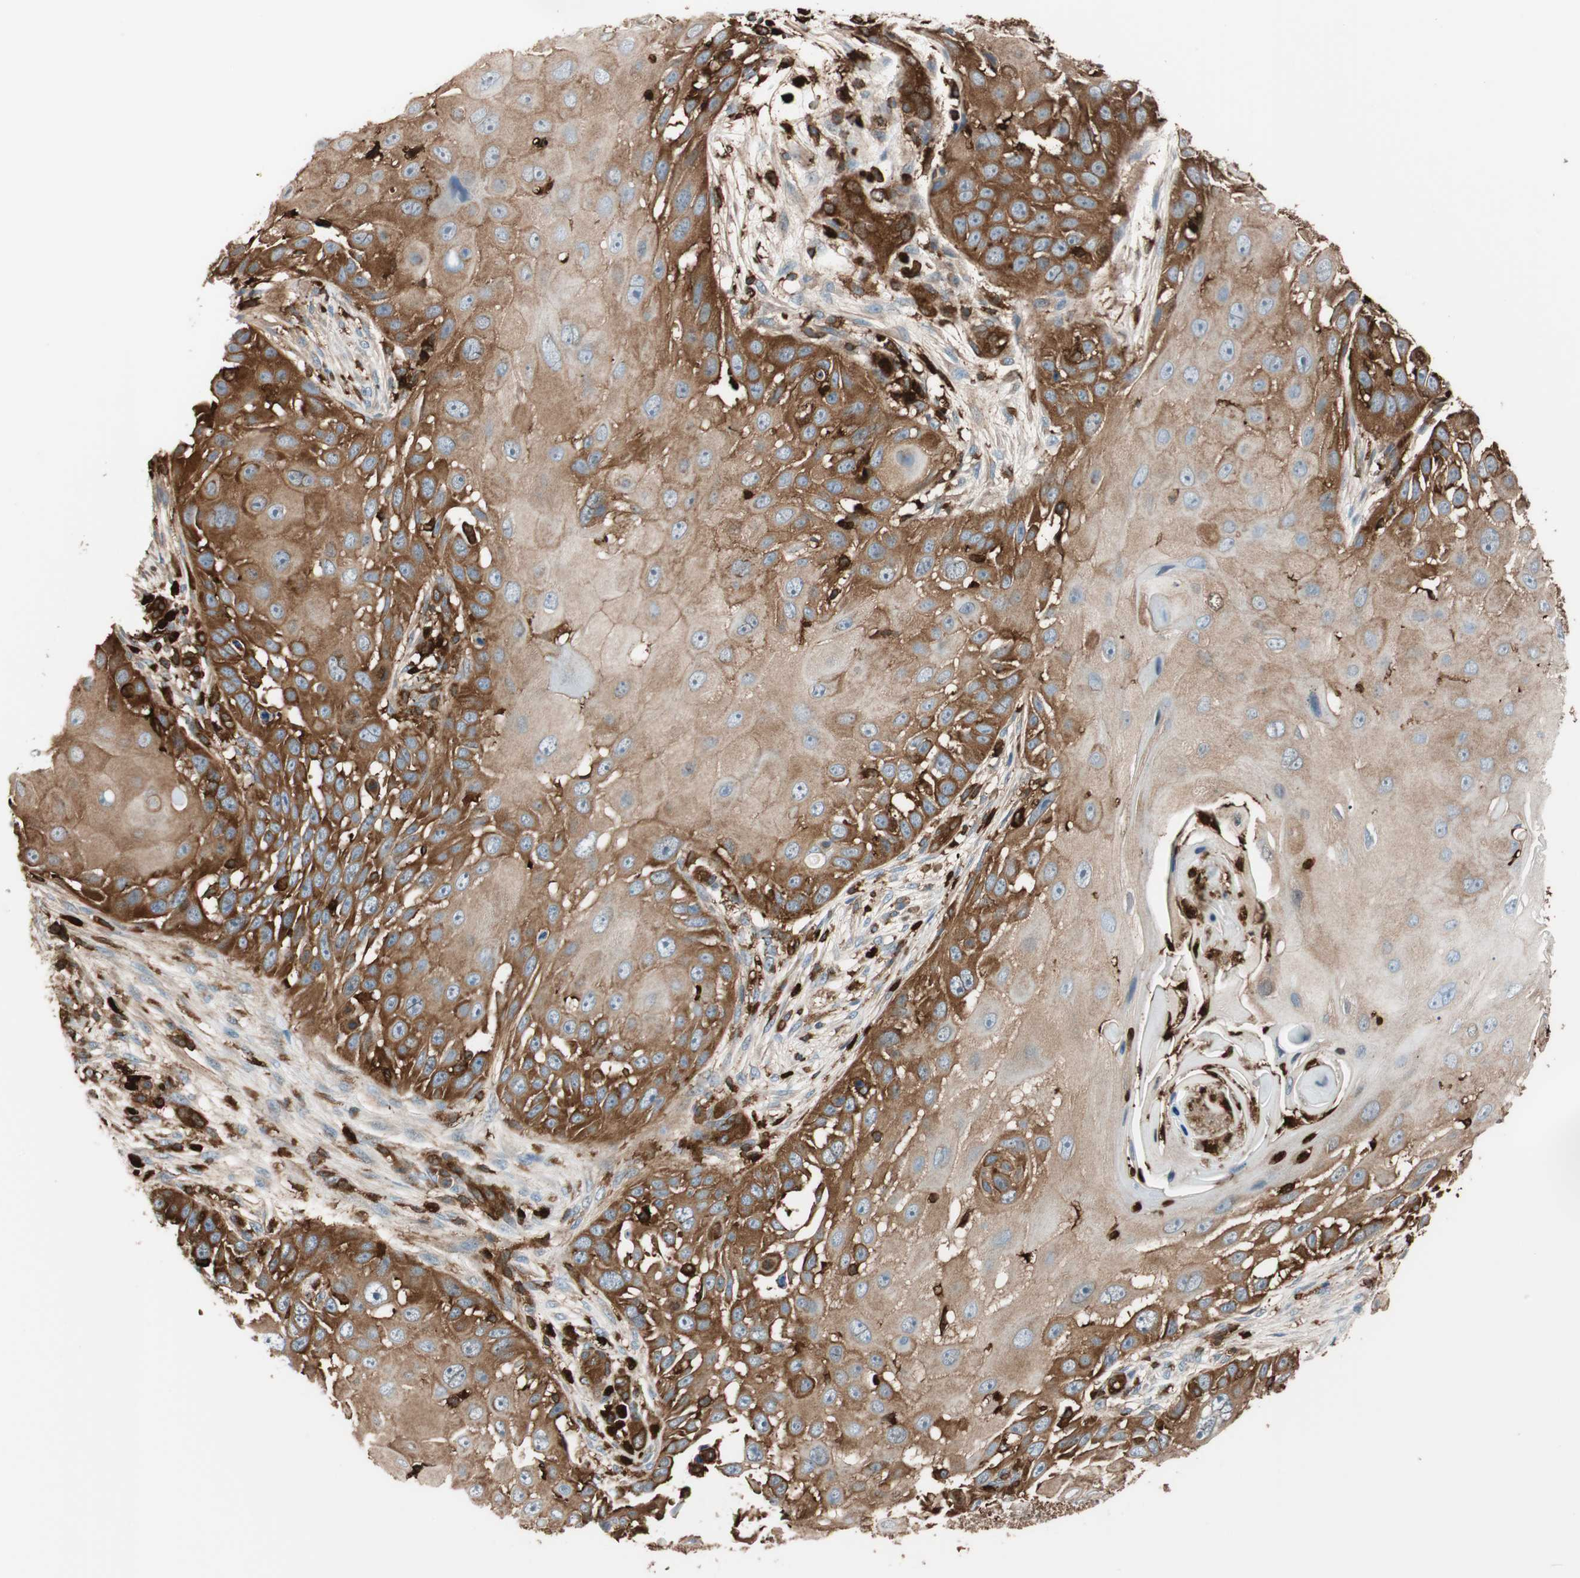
{"staining": {"intensity": "strong", "quantity": ">75%", "location": "cytoplasmic/membranous"}, "tissue": "skin cancer", "cell_type": "Tumor cells", "image_type": "cancer", "snomed": [{"axis": "morphology", "description": "Squamous cell carcinoma, NOS"}, {"axis": "topography", "description": "Skin"}], "caption": "Human skin cancer (squamous cell carcinoma) stained with a protein marker reveals strong staining in tumor cells.", "gene": "VASP", "patient": {"sex": "female", "age": 44}}